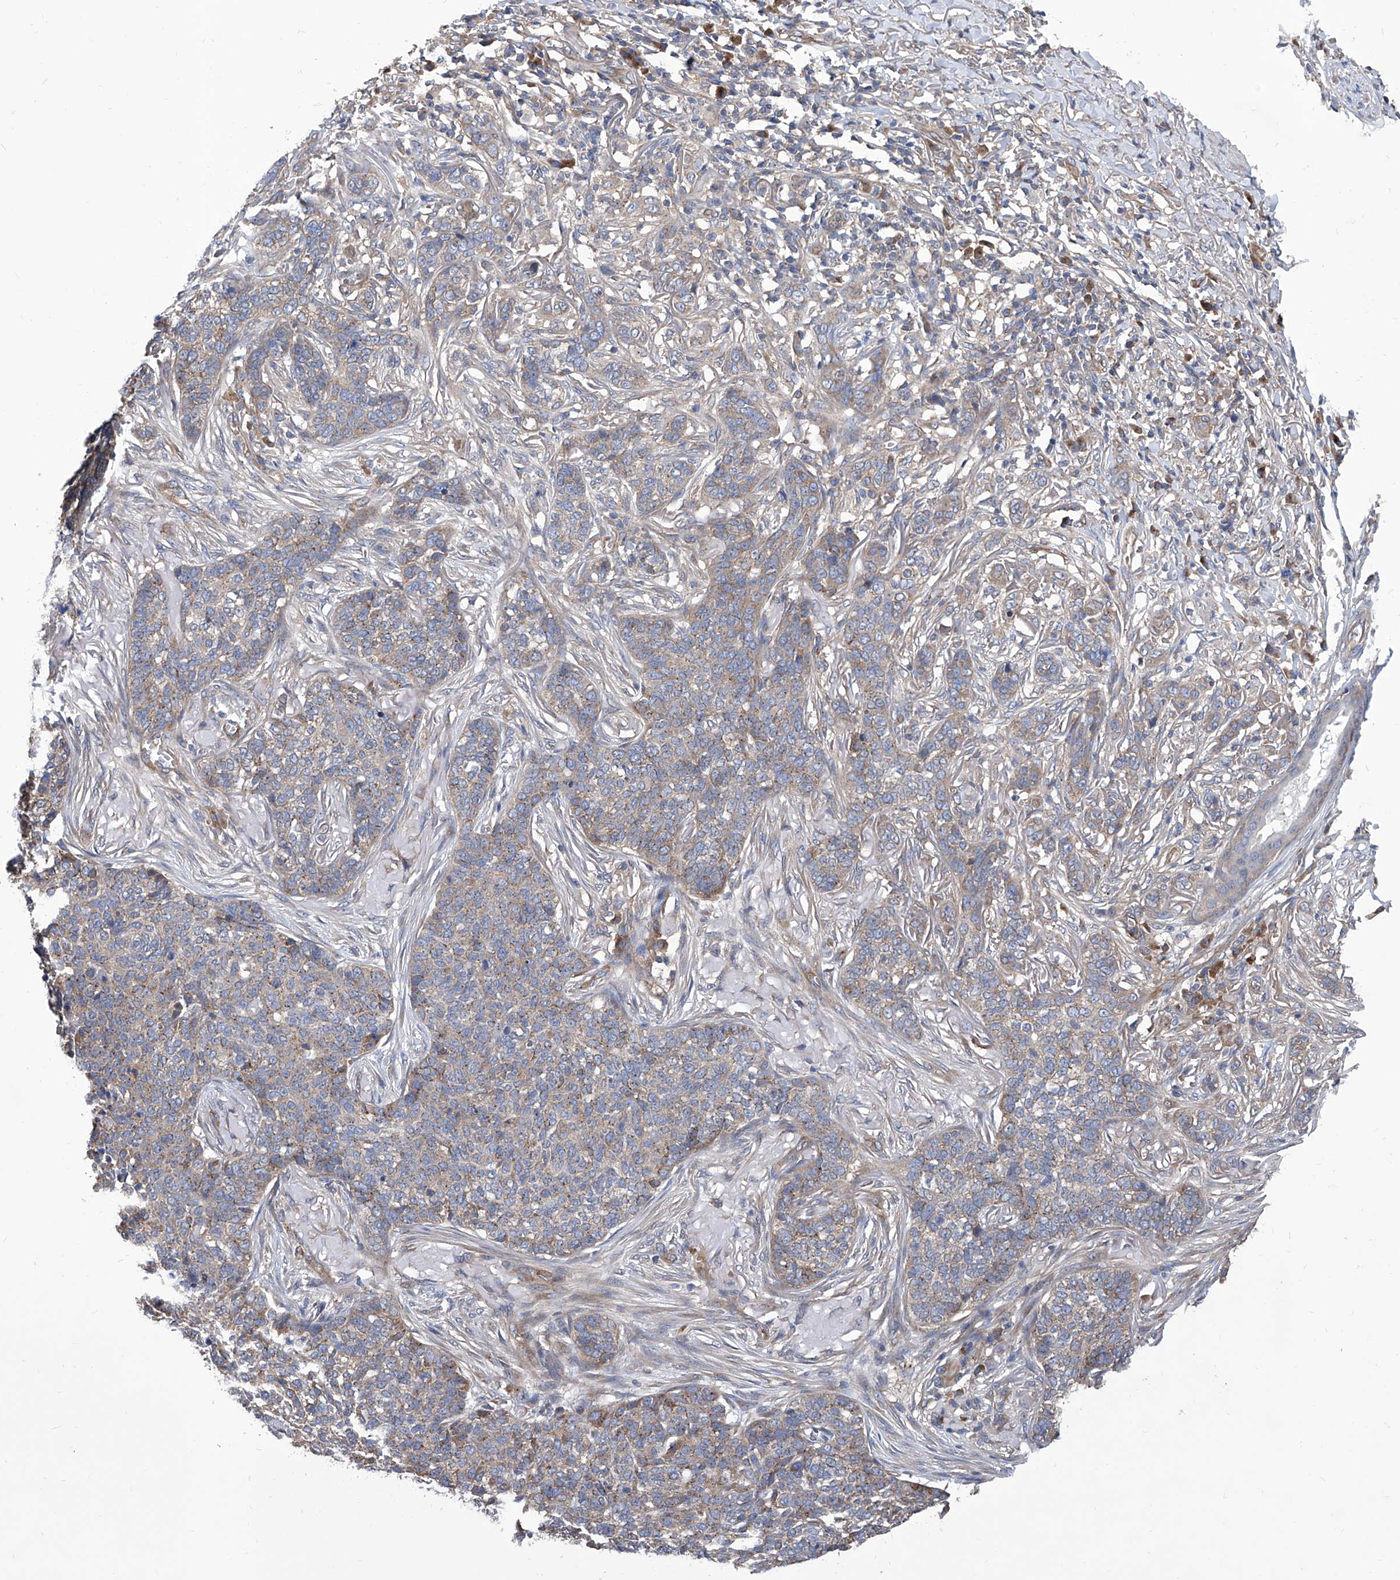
{"staining": {"intensity": "weak", "quantity": "25%-75%", "location": "cytoplasmic/membranous"}, "tissue": "skin cancer", "cell_type": "Tumor cells", "image_type": "cancer", "snomed": [{"axis": "morphology", "description": "Basal cell carcinoma"}, {"axis": "topography", "description": "Skin"}], "caption": "IHC (DAB (3,3'-diaminobenzidine)) staining of human skin cancer demonstrates weak cytoplasmic/membranous protein positivity in about 25%-75% of tumor cells.", "gene": "TJAP1", "patient": {"sex": "male", "age": 85}}